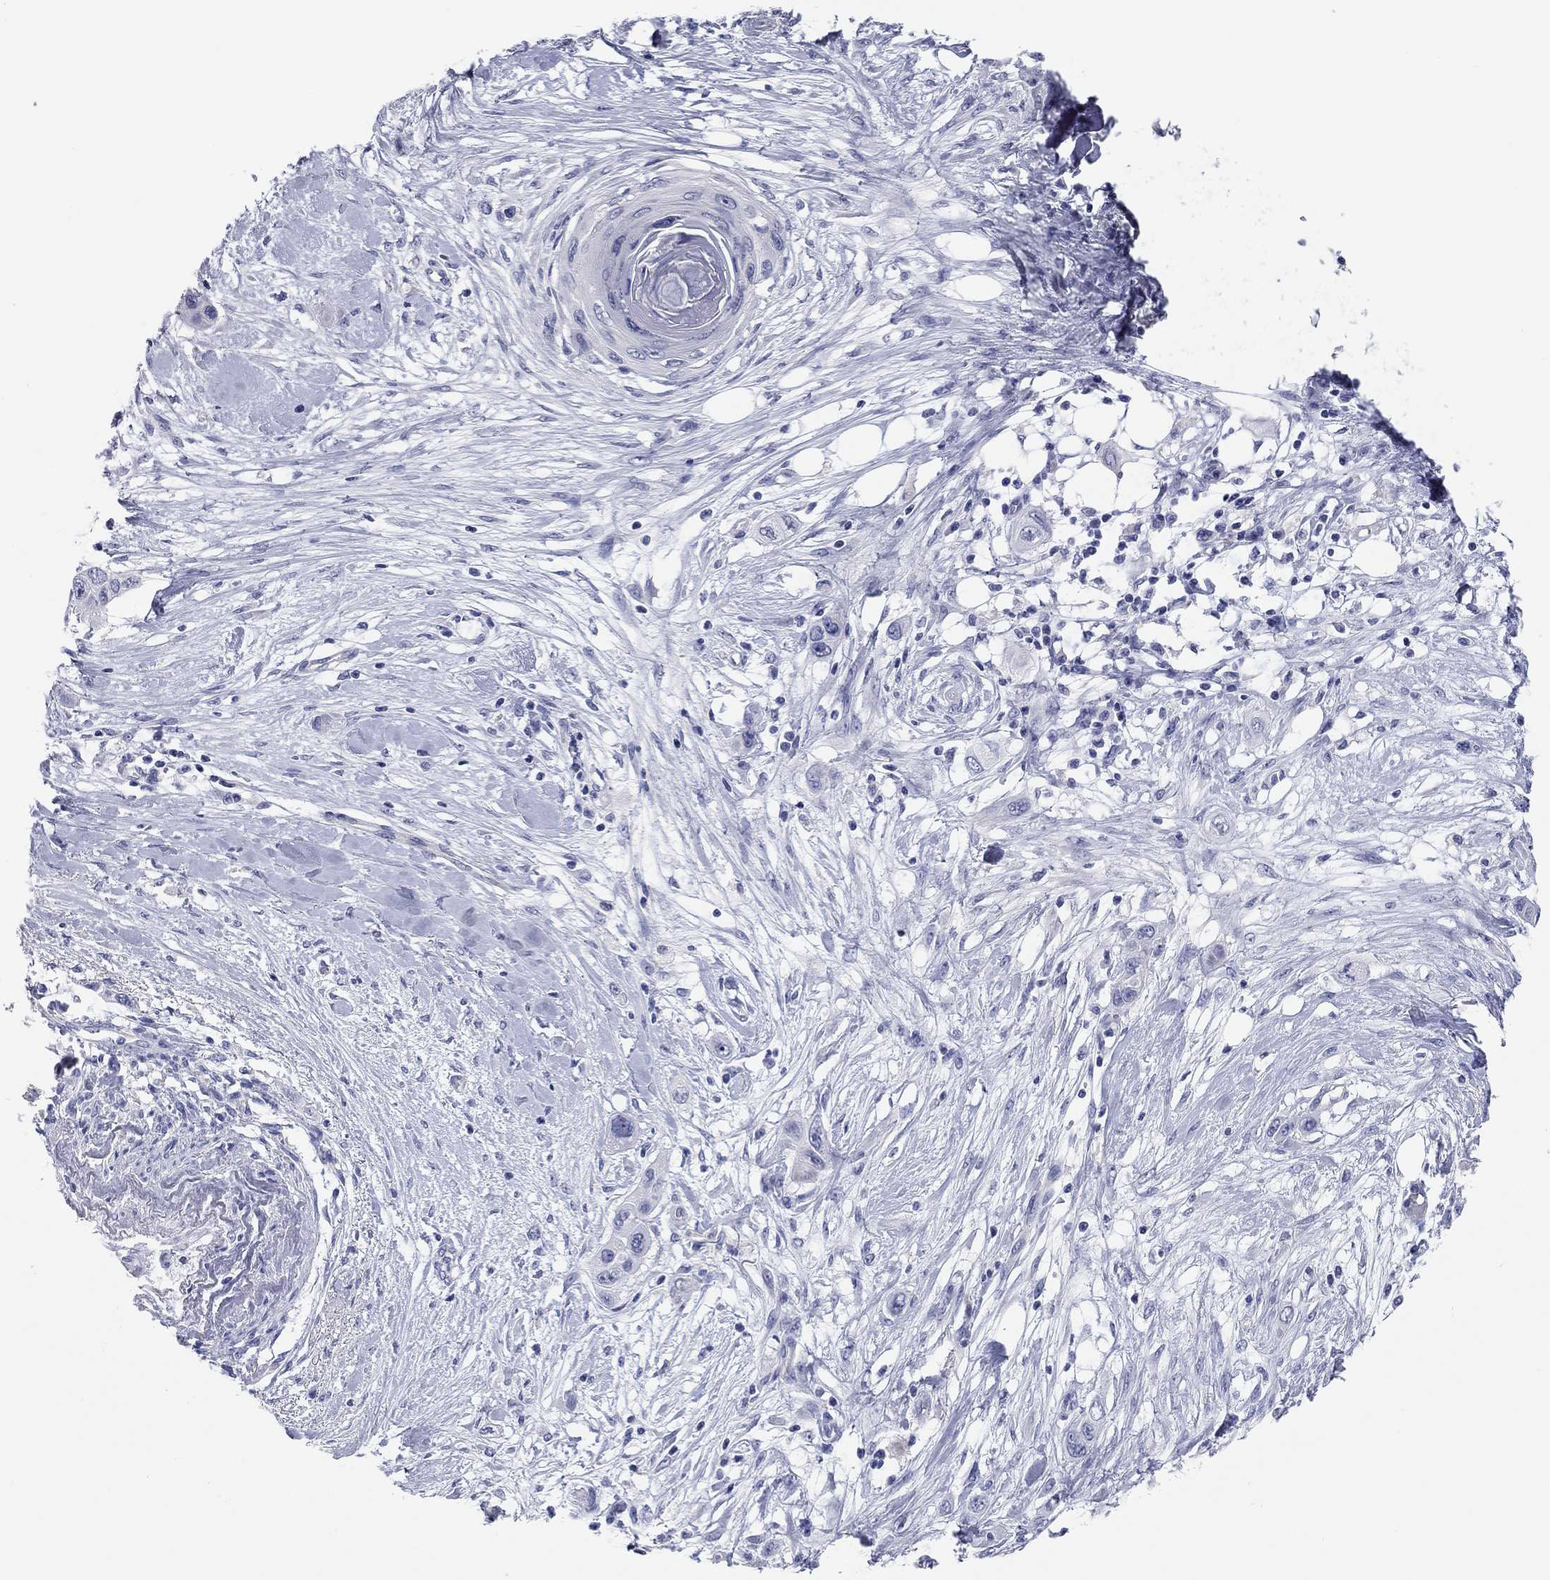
{"staining": {"intensity": "negative", "quantity": "none", "location": "none"}, "tissue": "skin cancer", "cell_type": "Tumor cells", "image_type": "cancer", "snomed": [{"axis": "morphology", "description": "Squamous cell carcinoma, NOS"}, {"axis": "topography", "description": "Skin"}], "caption": "The micrograph exhibits no significant expression in tumor cells of skin cancer.", "gene": "TMEM221", "patient": {"sex": "male", "age": 79}}